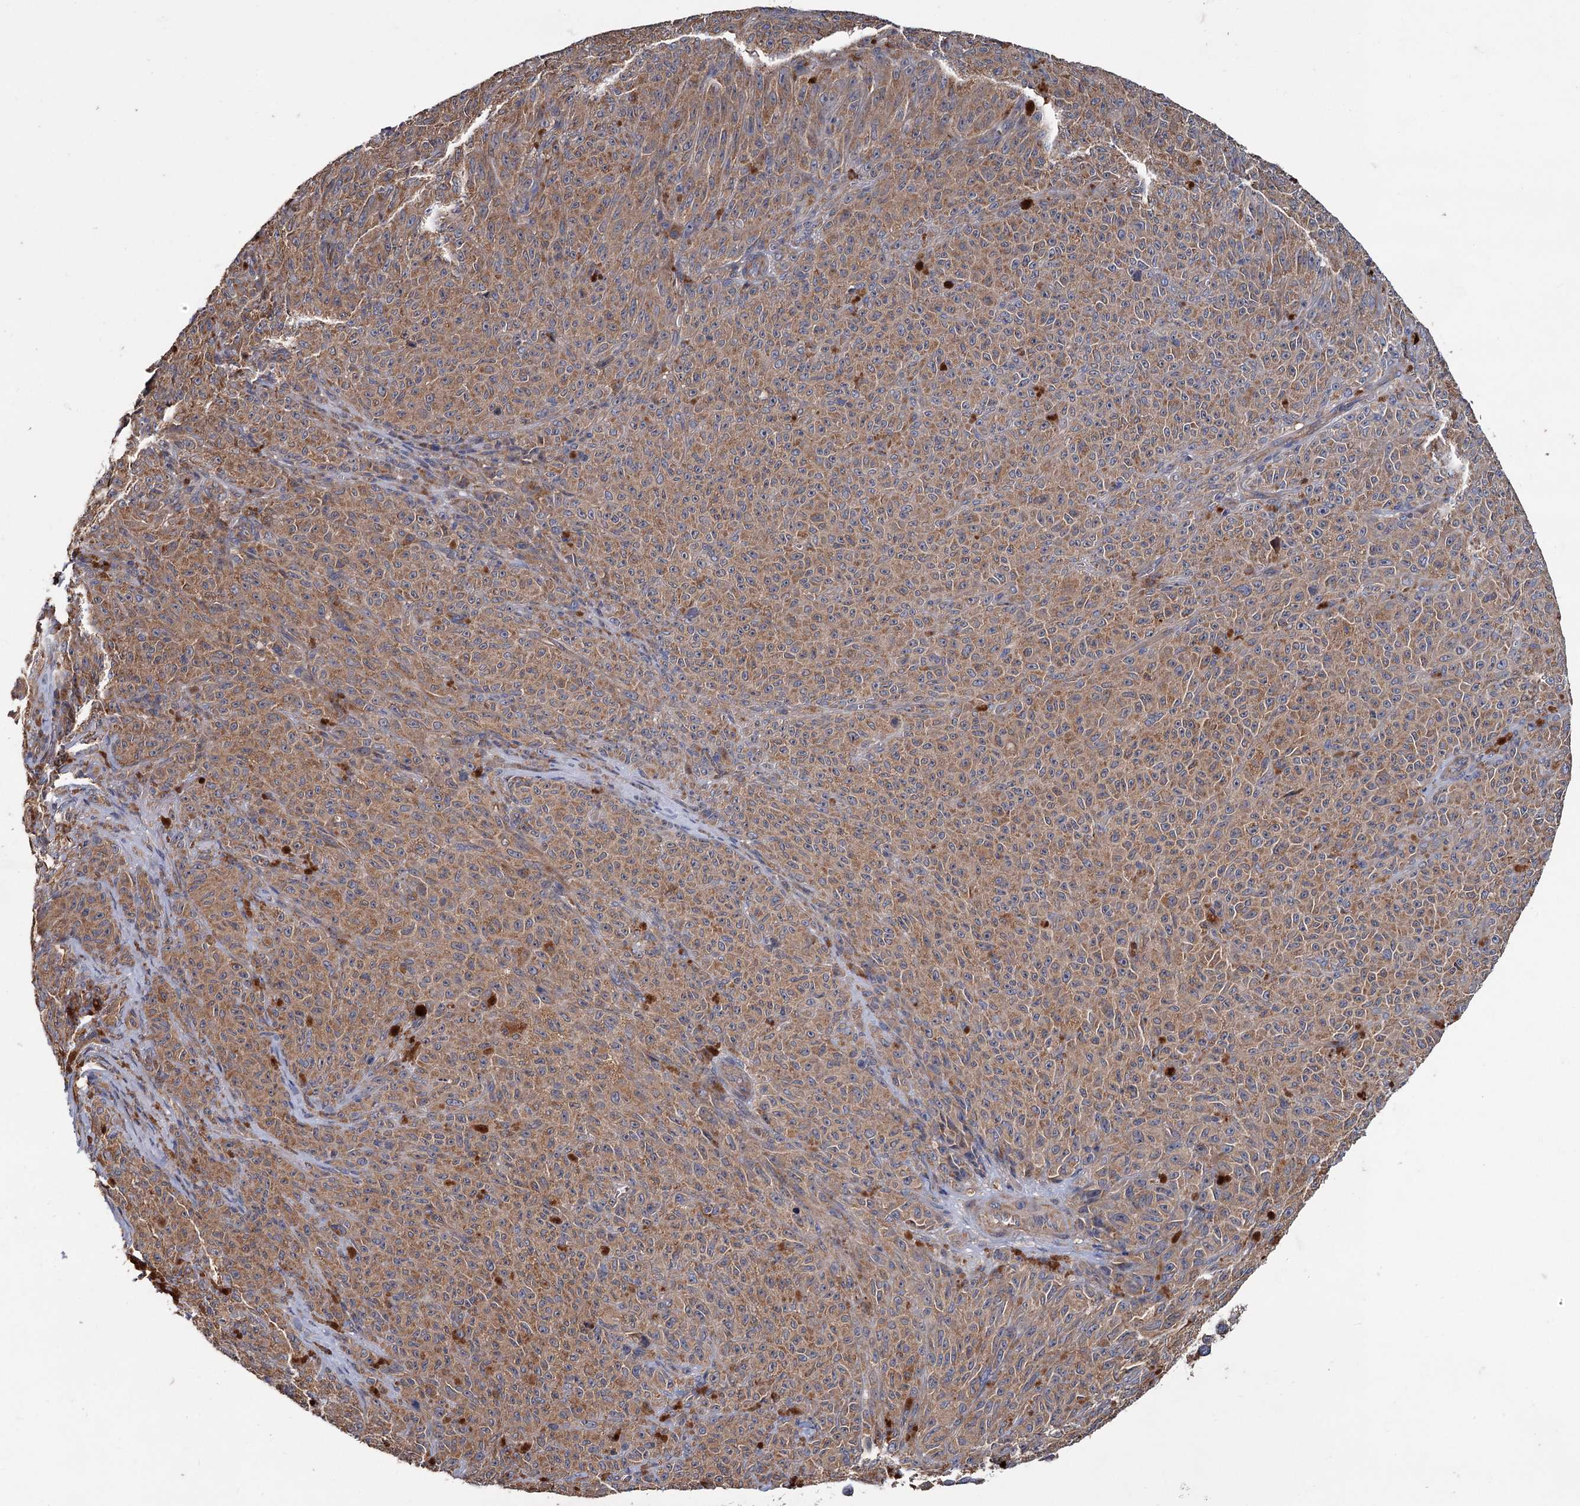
{"staining": {"intensity": "moderate", "quantity": ">75%", "location": "cytoplasmic/membranous"}, "tissue": "melanoma", "cell_type": "Tumor cells", "image_type": "cancer", "snomed": [{"axis": "morphology", "description": "Malignant melanoma, NOS"}, {"axis": "topography", "description": "Skin"}], "caption": "High-magnification brightfield microscopy of melanoma stained with DAB (brown) and counterstained with hematoxylin (blue). tumor cells exhibit moderate cytoplasmic/membranous expression is seen in about>75% of cells. Nuclei are stained in blue.", "gene": "MTRR", "patient": {"sex": "female", "age": 82}}